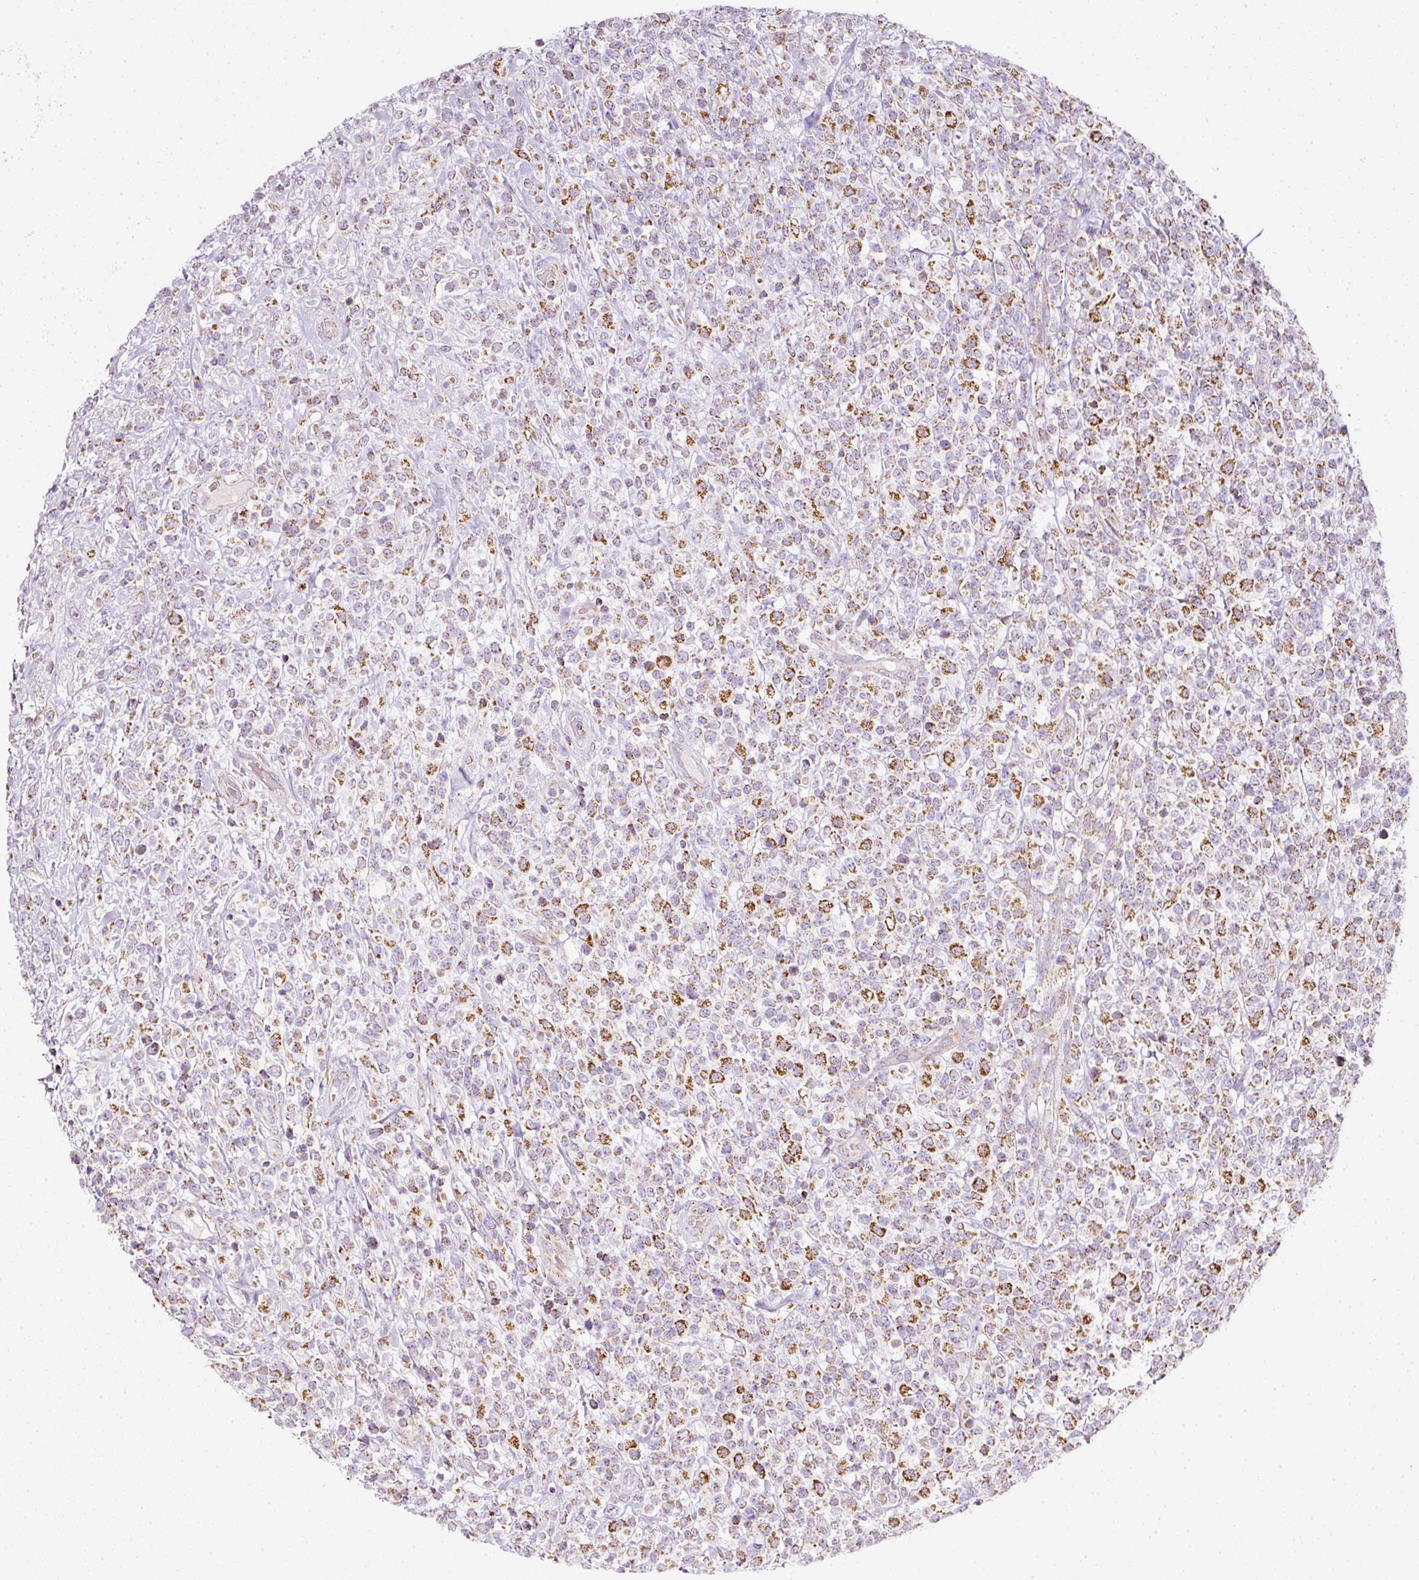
{"staining": {"intensity": "moderate", "quantity": "25%-75%", "location": "cytoplasmic/membranous"}, "tissue": "lymphoma", "cell_type": "Tumor cells", "image_type": "cancer", "snomed": [{"axis": "morphology", "description": "Malignant lymphoma, non-Hodgkin's type, High grade"}, {"axis": "topography", "description": "Colon"}], "caption": "Immunohistochemical staining of human malignant lymphoma, non-Hodgkin's type (high-grade) reveals medium levels of moderate cytoplasmic/membranous staining in approximately 25%-75% of tumor cells.", "gene": "SDHA", "patient": {"sex": "female", "age": 53}}